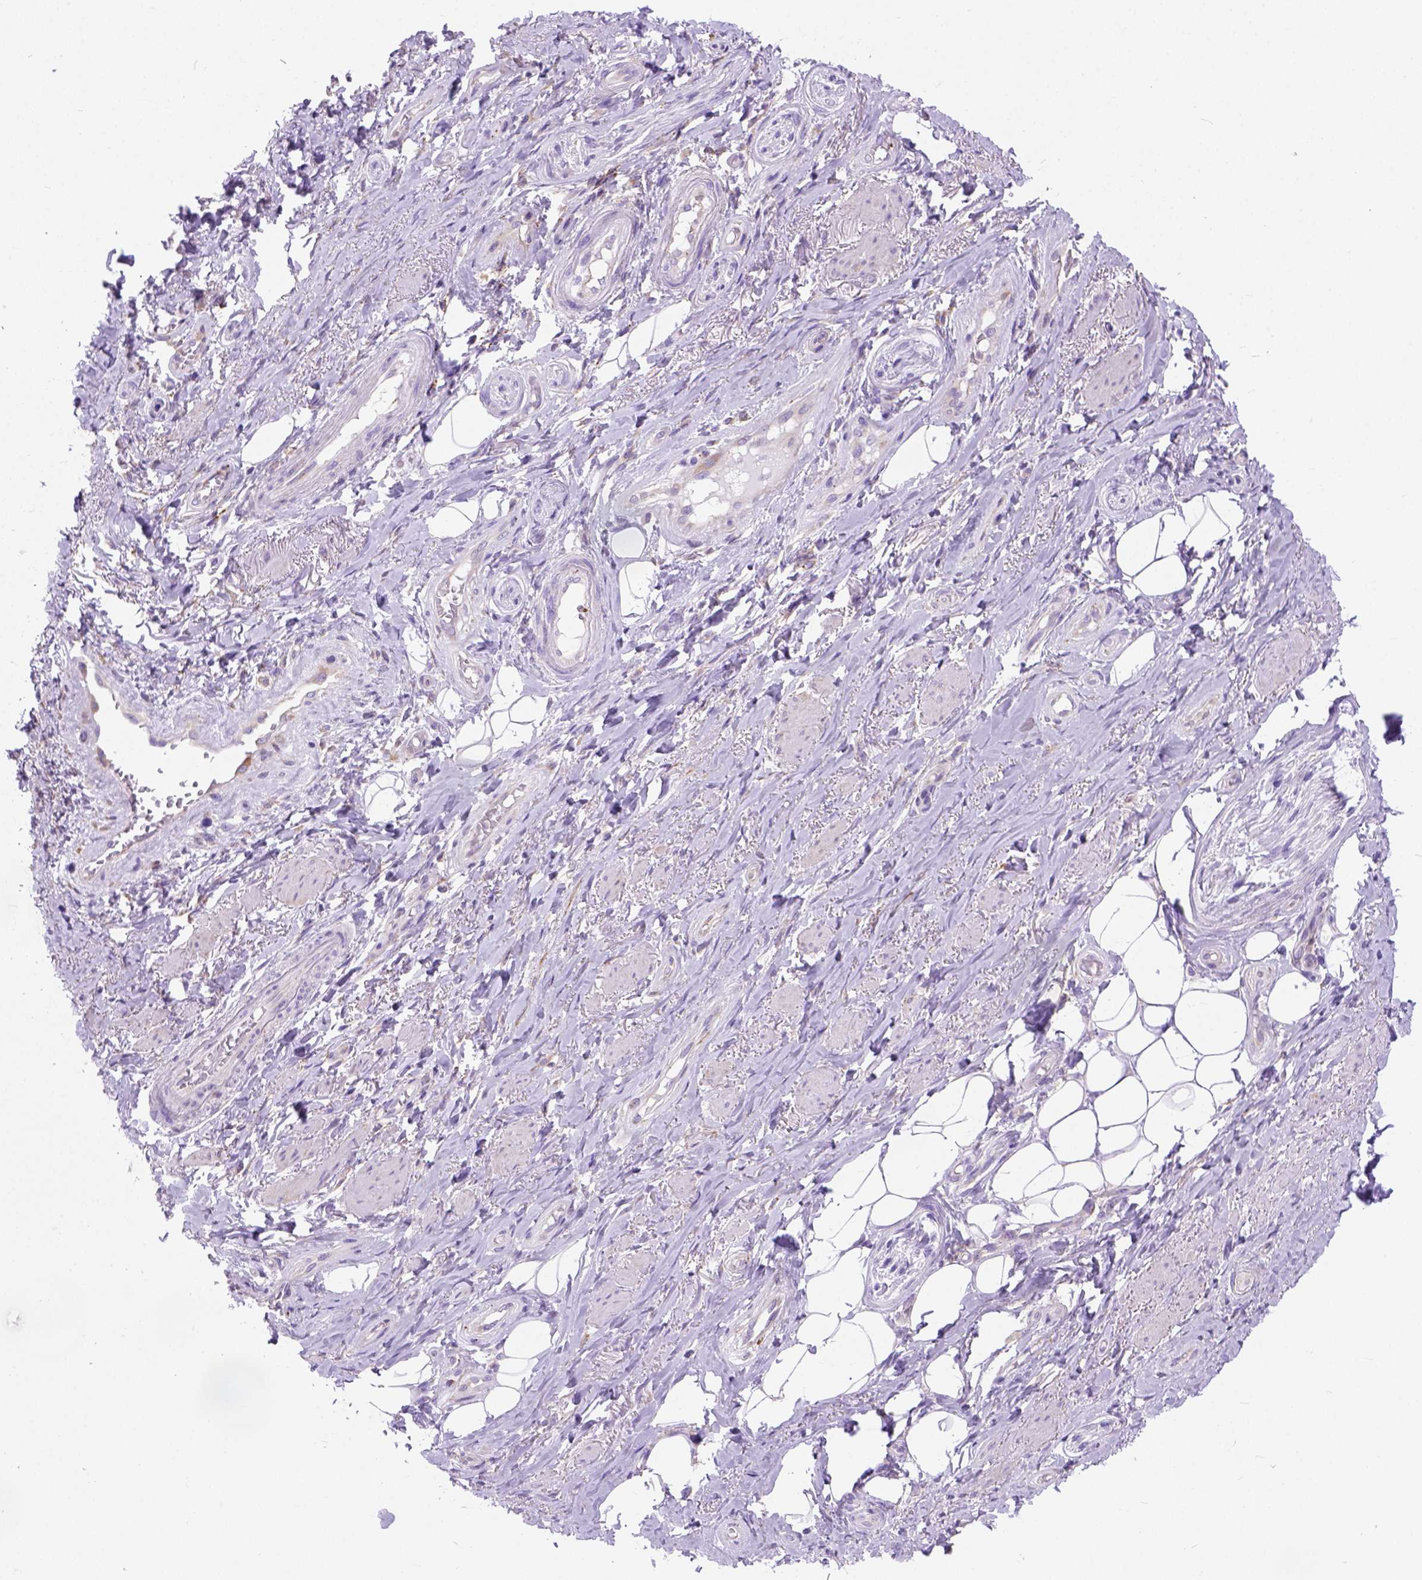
{"staining": {"intensity": "negative", "quantity": "none", "location": "none"}, "tissue": "adipose tissue", "cell_type": "Adipocytes", "image_type": "normal", "snomed": [{"axis": "morphology", "description": "Normal tissue, NOS"}, {"axis": "topography", "description": "Anal"}, {"axis": "topography", "description": "Peripheral nerve tissue"}], "caption": "Adipose tissue stained for a protein using IHC reveals no expression adipocytes.", "gene": "PLK4", "patient": {"sex": "male", "age": 53}}